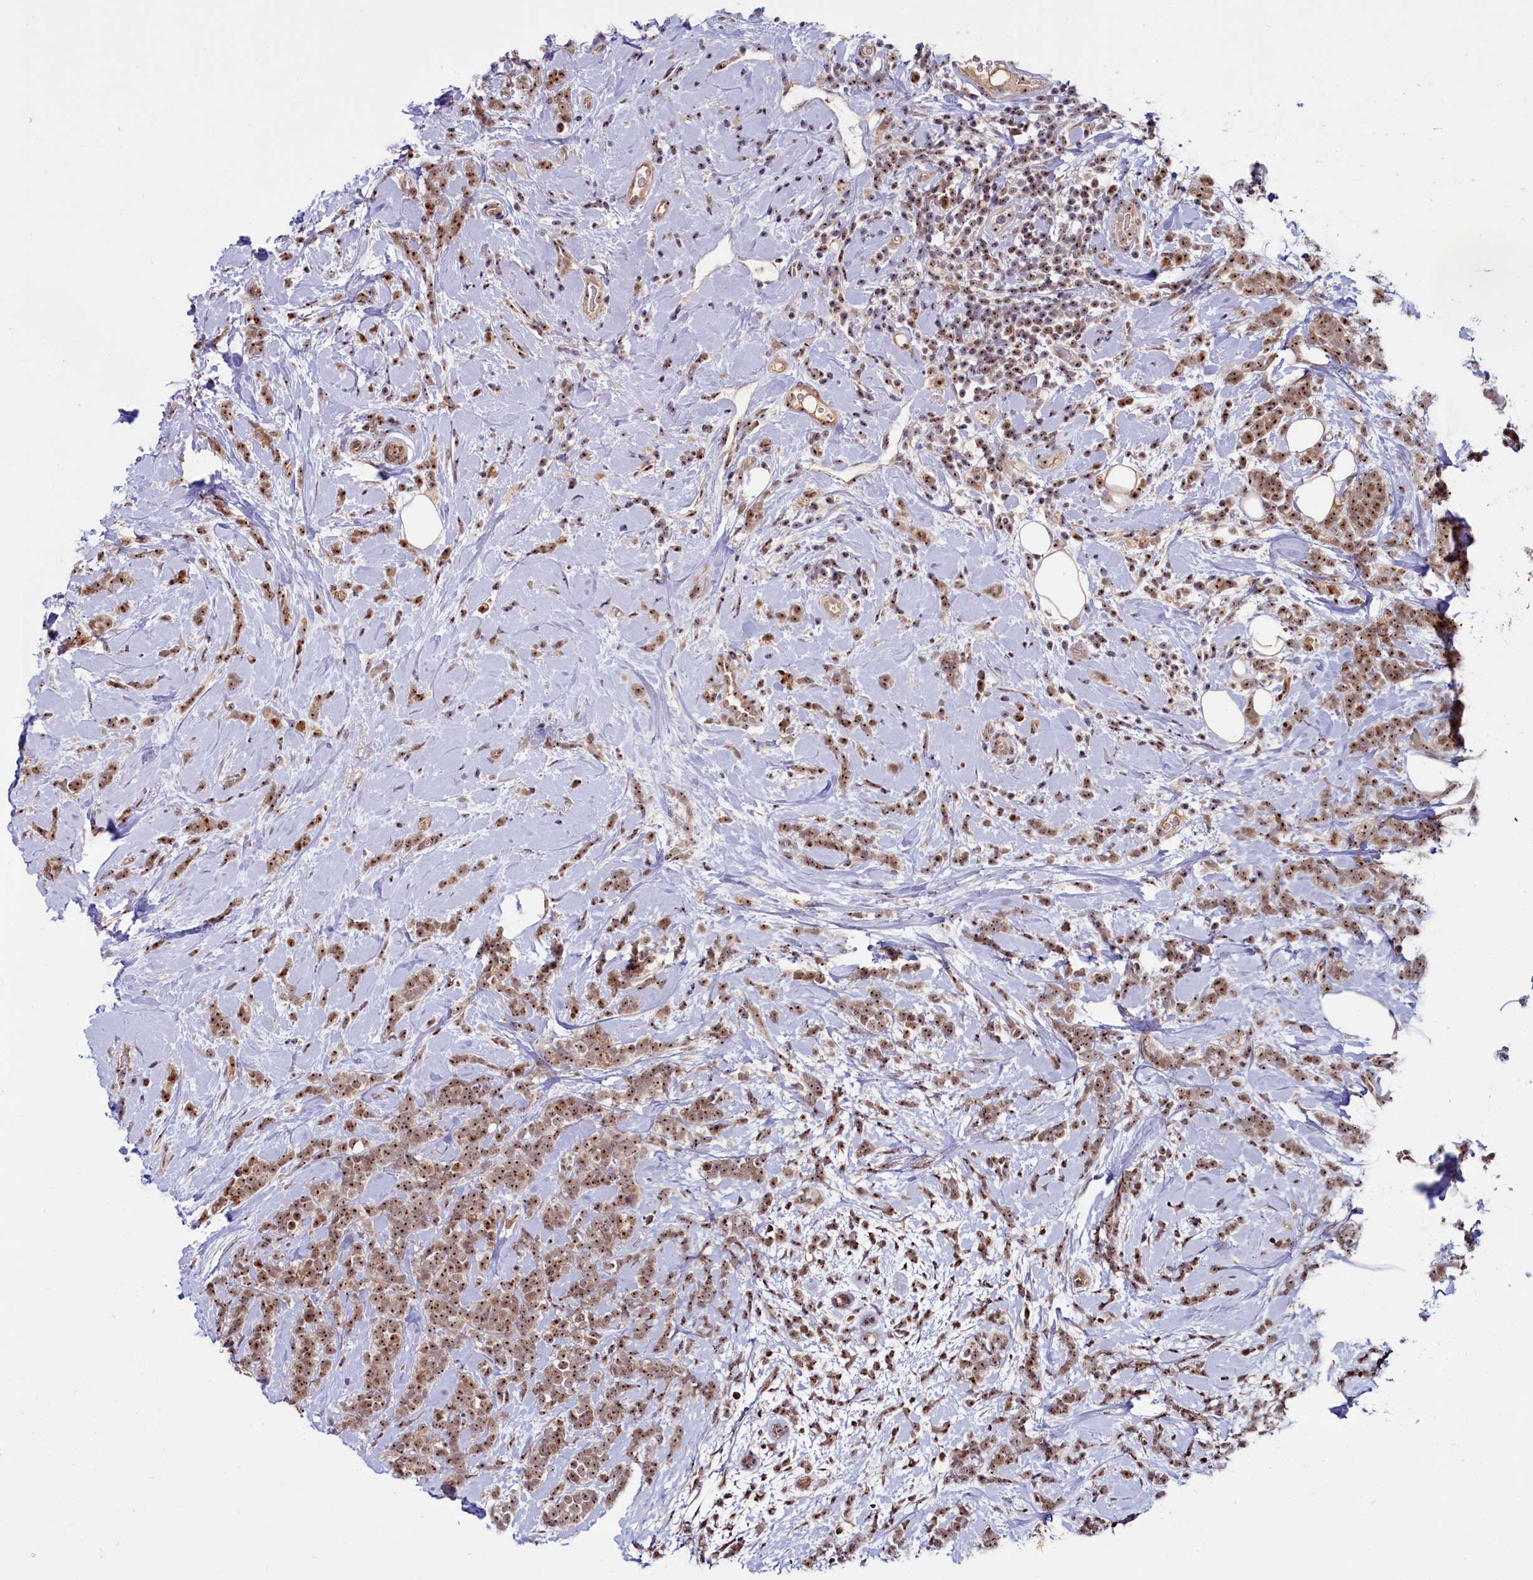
{"staining": {"intensity": "strong", "quantity": ">75%", "location": "cytoplasmic/membranous,nuclear"}, "tissue": "breast cancer", "cell_type": "Tumor cells", "image_type": "cancer", "snomed": [{"axis": "morphology", "description": "Lobular carcinoma"}, {"axis": "topography", "description": "Breast"}], "caption": "Approximately >75% of tumor cells in breast lobular carcinoma reveal strong cytoplasmic/membranous and nuclear protein positivity as visualized by brown immunohistochemical staining.", "gene": "TCOF1", "patient": {"sex": "female", "age": 58}}